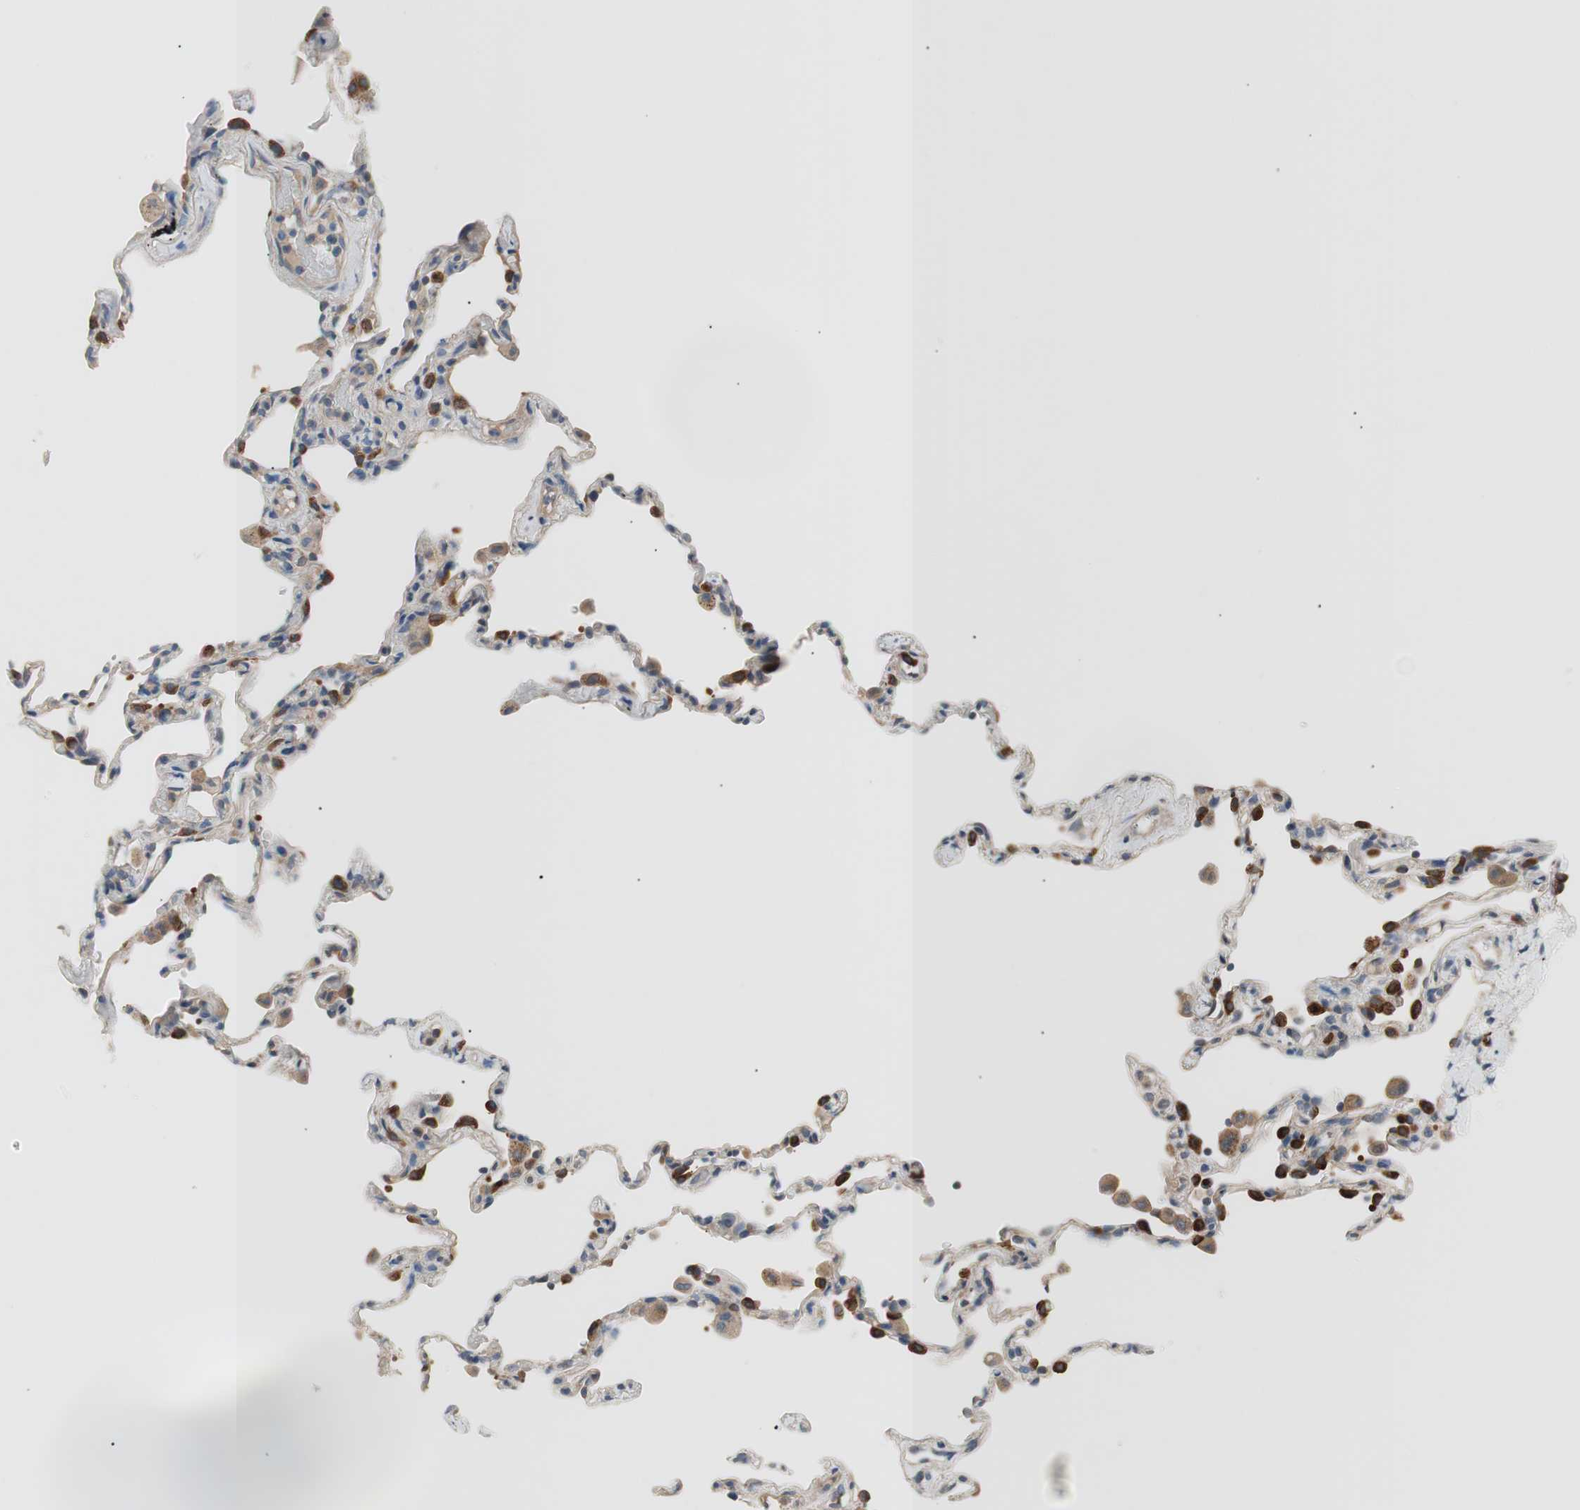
{"staining": {"intensity": "strong", "quantity": "25%-75%", "location": "cytoplasmic/membranous"}, "tissue": "lung", "cell_type": "Alveolar cells", "image_type": "normal", "snomed": [{"axis": "morphology", "description": "Normal tissue, NOS"}, {"axis": "topography", "description": "Lung"}], "caption": "Protein expression analysis of benign lung reveals strong cytoplasmic/membranous expression in approximately 25%-75% of alveolar cells.", "gene": "FADS2", "patient": {"sex": "male", "age": 59}}